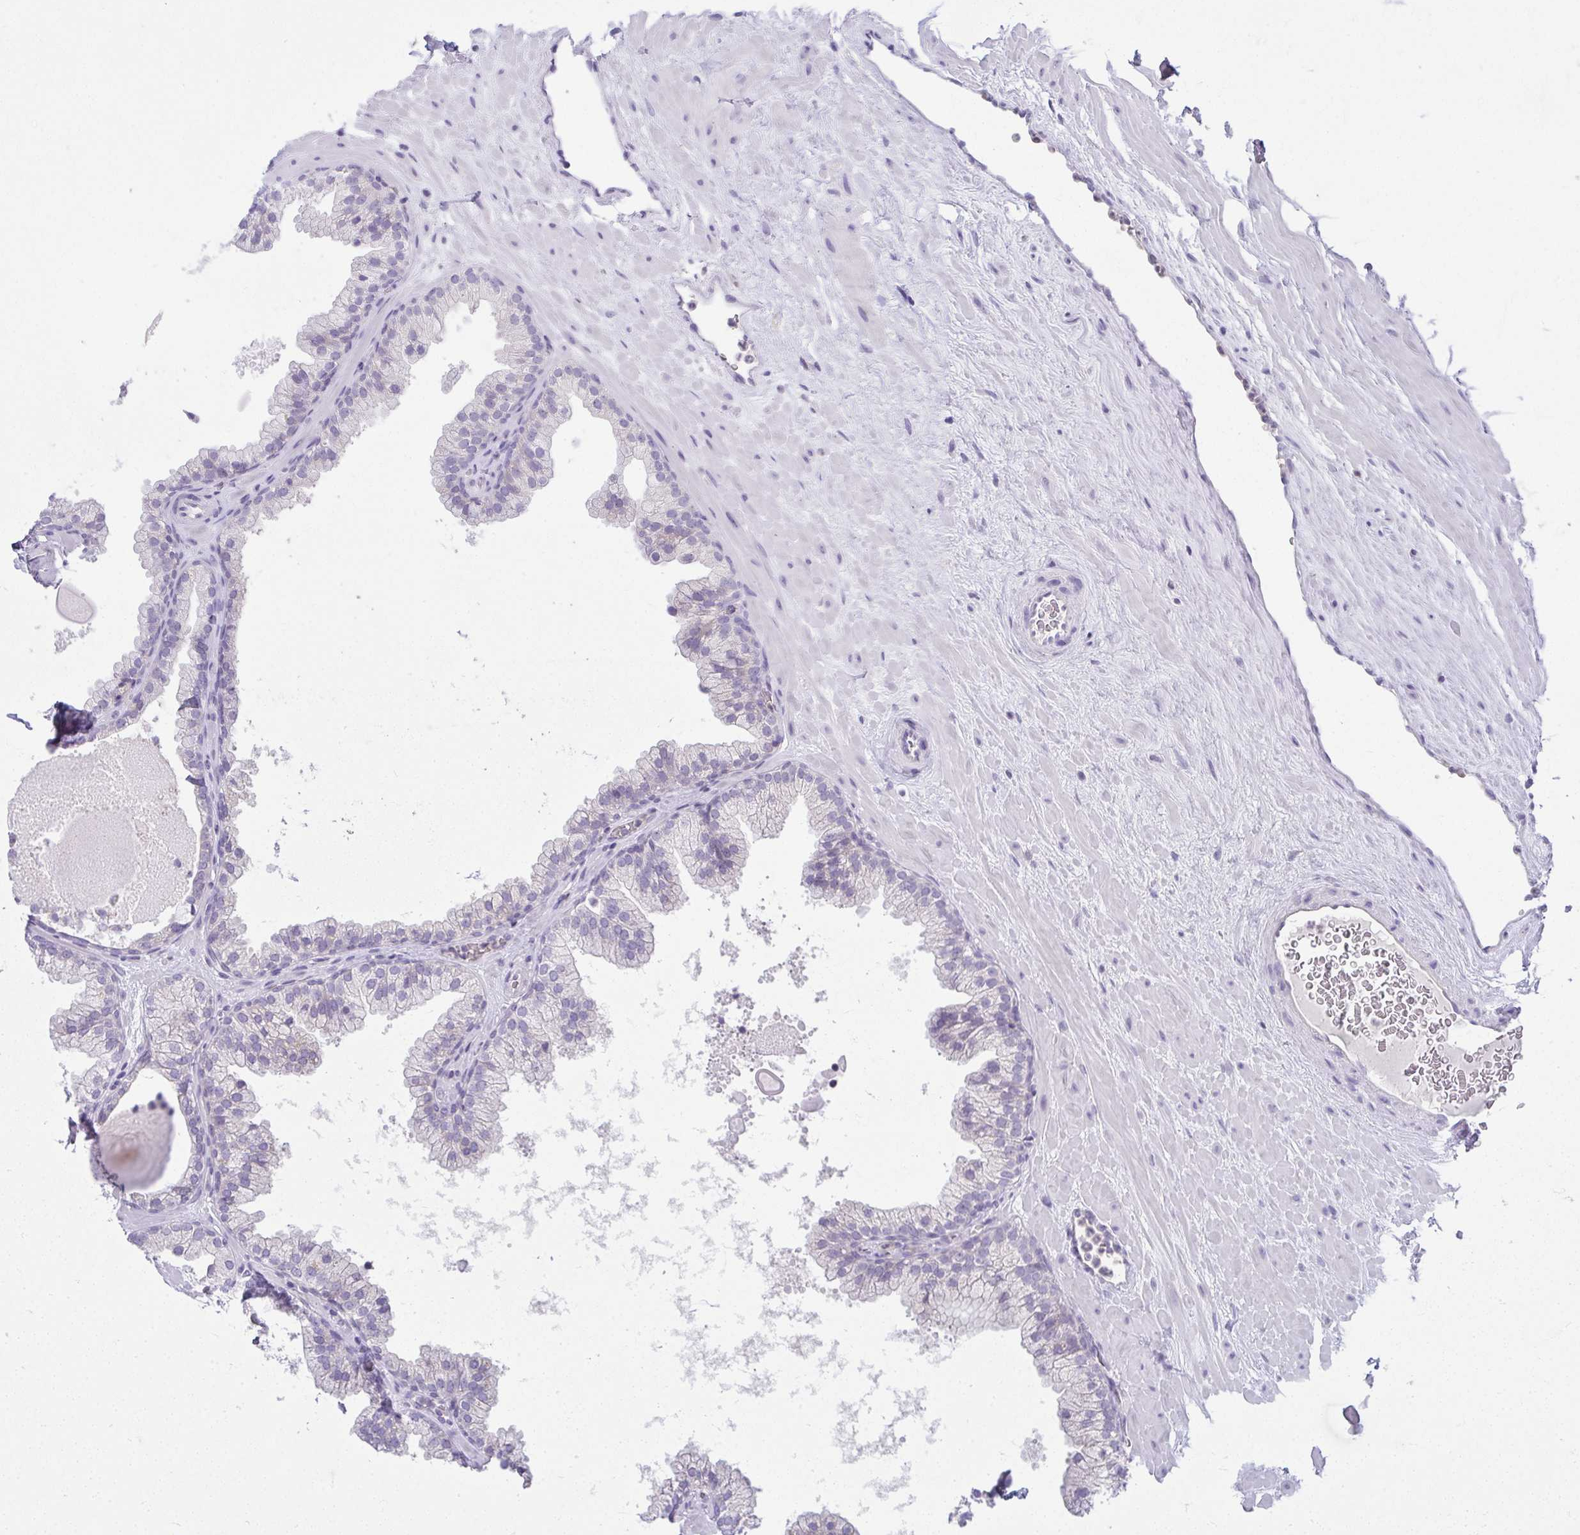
{"staining": {"intensity": "weak", "quantity": "<25%", "location": "cytoplasmic/membranous"}, "tissue": "prostate", "cell_type": "Glandular cells", "image_type": "normal", "snomed": [{"axis": "morphology", "description": "Normal tissue, NOS"}, {"axis": "topography", "description": "Prostate"}, {"axis": "topography", "description": "Peripheral nerve tissue"}], "caption": "The IHC micrograph has no significant expression in glandular cells of prostate. (Brightfield microscopy of DAB immunohistochemistry (IHC) at high magnification).", "gene": "VPS4B", "patient": {"sex": "male", "age": 61}}